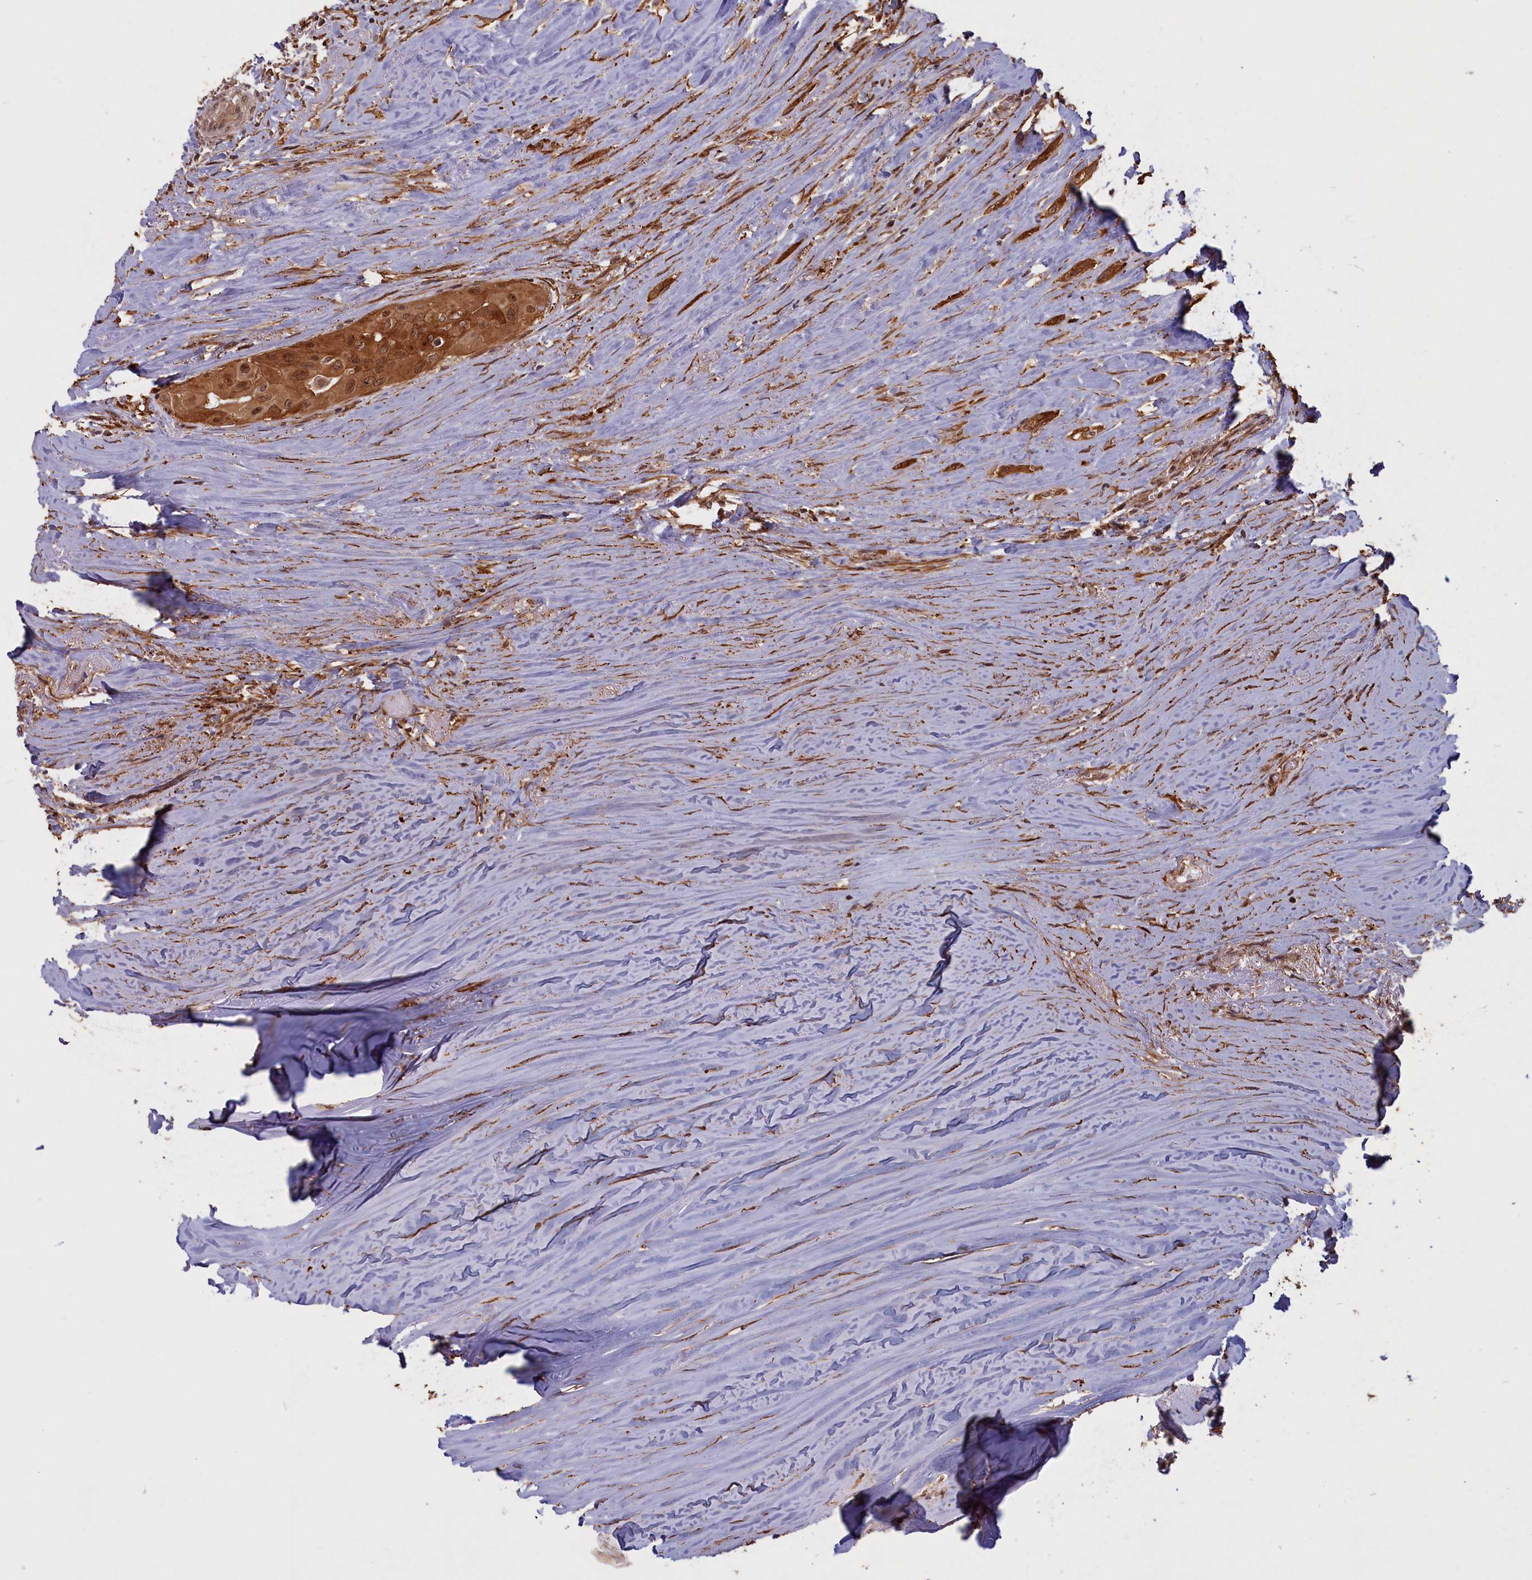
{"staining": {"intensity": "moderate", "quantity": ">75%", "location": "cytoplasmic/membranous,nuclear"}, "tissue": "thyroid cancer", "cell_type": "Tumor cells", "image_type": "cancer", "snomed": [{"axis": "morphology", "description": "Papillary adenocarcinoma, NOS"}, {"axis": "topography", "description": "Thyroid gland"}], "caption": "The image demonstrates a brown stain indicating the presence of a protein in the cytoplasmic/membranous and nuclear of tumor cells in papillary adenocarcinoma (thyroid). (DAB (3,3'-diaminobenzidine) IHC with brightfield microscopy, high magnification).", "gene": "HIF3A", "patient": {"sex": "female", "age": 59}}